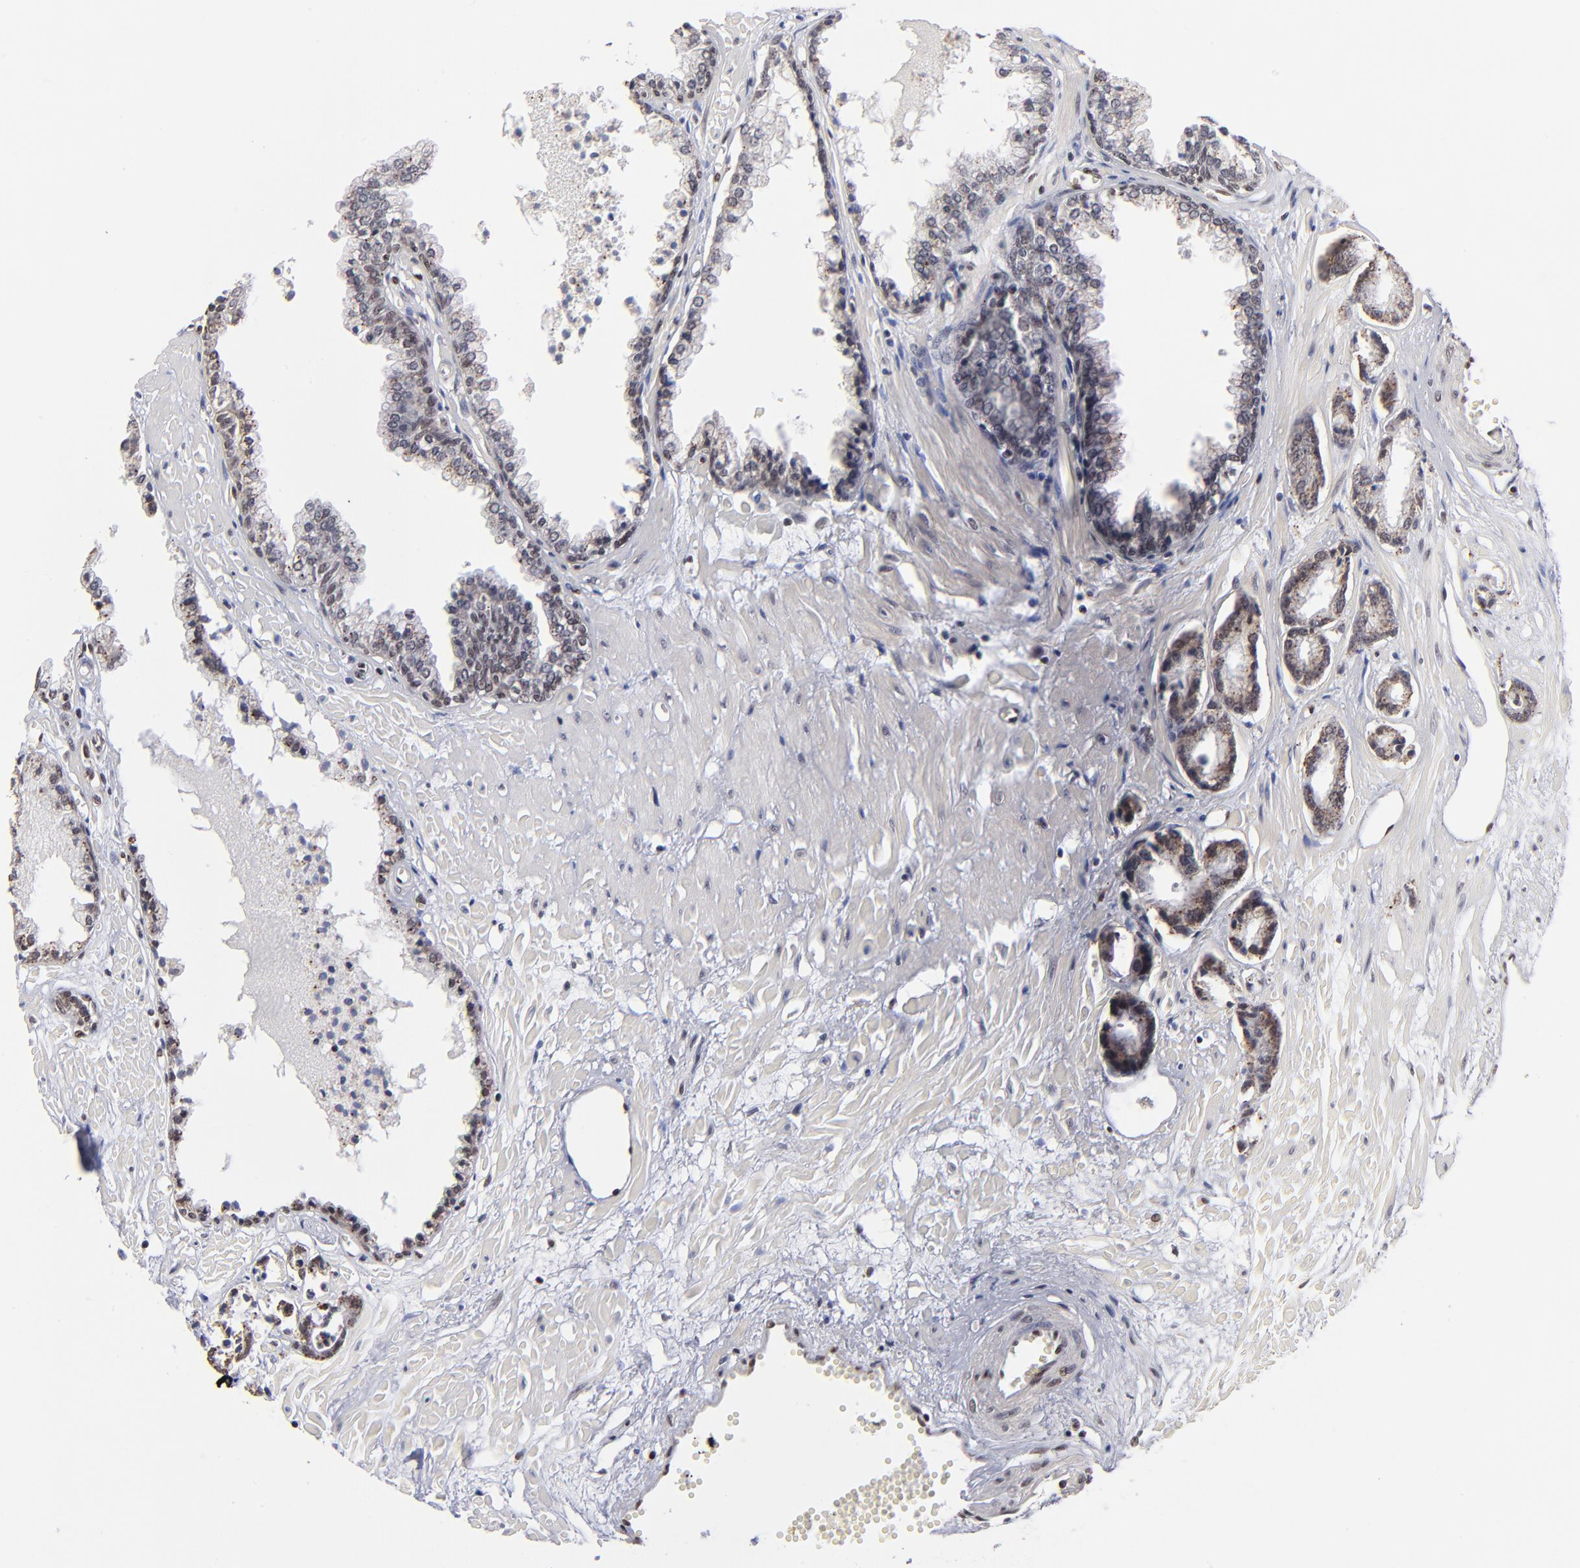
{"staining": {"intensity": "weak", "quantity": ">75%", "location": "cytoplasmic/membranous"}, "tissue": "prostate cancer", "cell_type": "Tumor cells", "image_type": "cancer", "snomed": [{"axis": "morphology", "description": "Adenocarcinoma, High grade"}, {"axis": "topography", "description": "Prostate"}], "caption": "Weak cytoplasmic/membranous staining is present in approximately >75% of tumor cells in prostate cancer (adenocarcinoma (high-grade)).", "gene": "GABPA", "patient": {"sex": "male", "age": 56}}